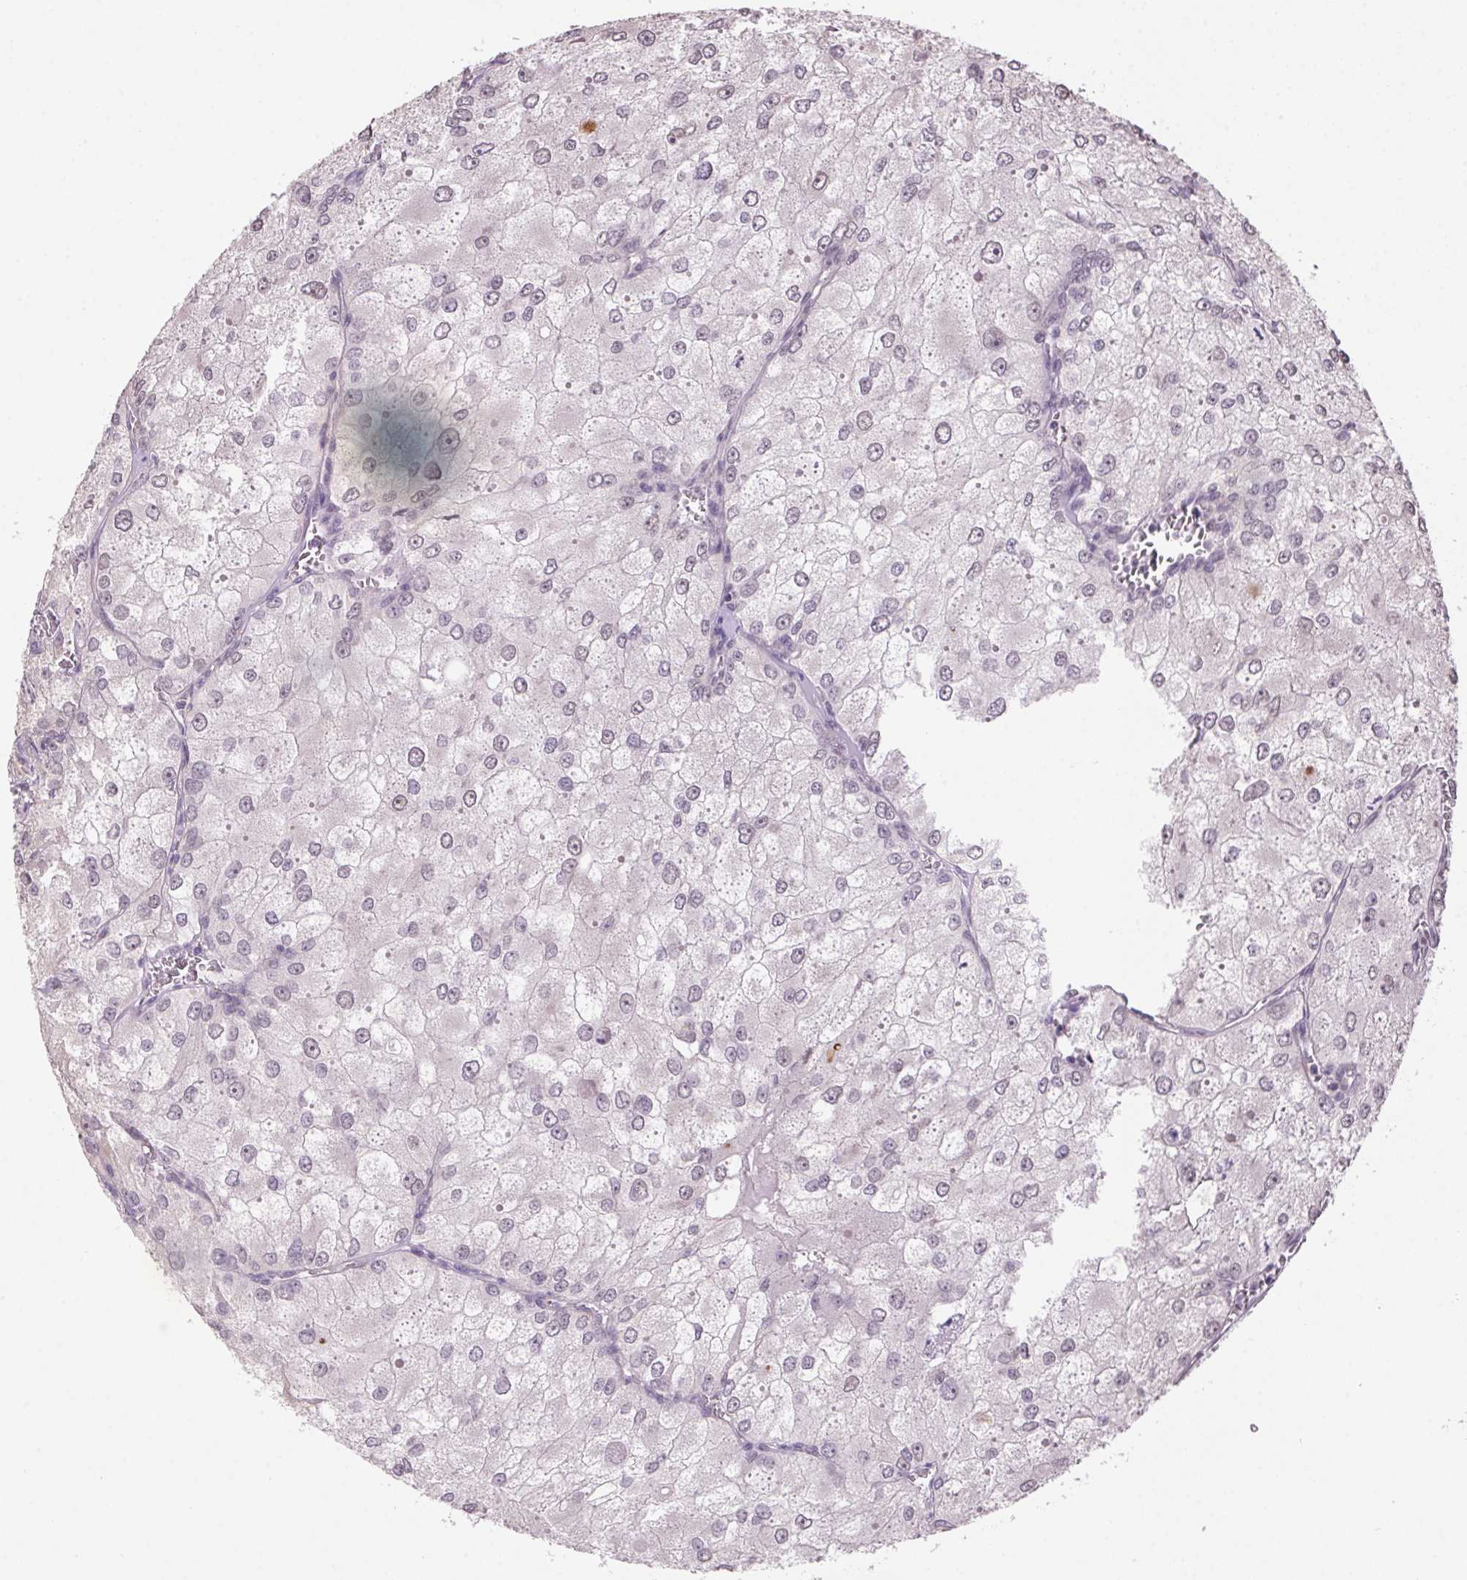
{"staining": {"intensity": "weak", "quantity": "<25%", "location": "nuclear"}, "tissue": "renal cancer", "cell_type": "Tumor cells", "image_type": "cancer", "snomed": [{"axis": "morphology", "description": "Adenocarcinoma, NOS"}, {"axis": "topography", "description": "Kidney"}], "caption": "Immunohistochemistry micrograph of human renal cancer stained for a protein (brown), which demonstrates no expression in tumor cells.", "gene": "VWA3B", "patient": {"sex": "female", "age": 70}}